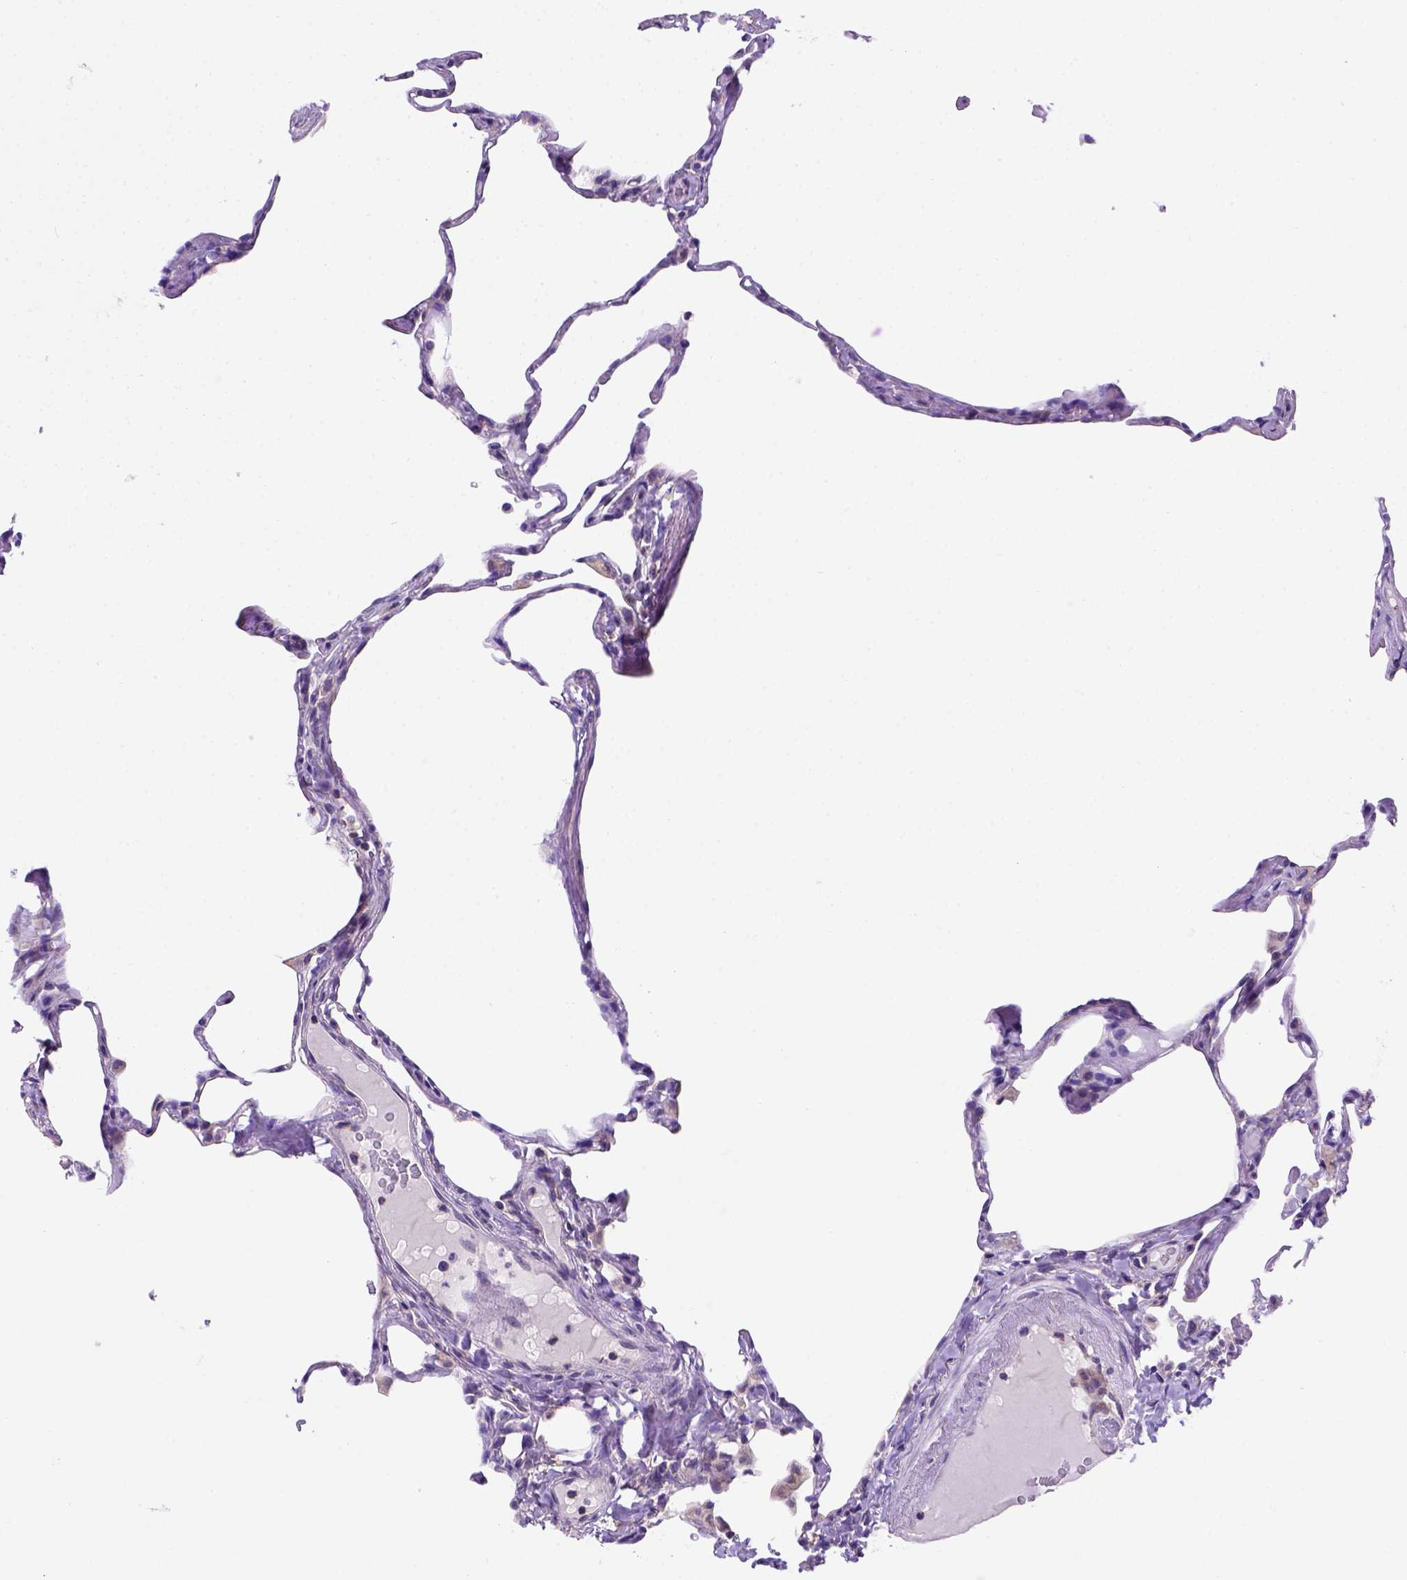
{"staining": {"intensity": "negative", "quantity": "none", "location": "none"}, "tissue": "lung", "cell_type": "Alveolar cells", "image_type": "normal", "snomed": [{"axis": "morphology", "description": "Normal tissue, NOS"}, {"axis": "topography", "description": "Lung"}], "caption": "Micrograph shows no significant protein positivity in alveolar cells of normal lung. The staining is performed using DAB brown chromogen with nuclei counter-stained in using hematoxylin.", "gene": "FOXI1", "patient": {"sex": "male", "age": 65}}